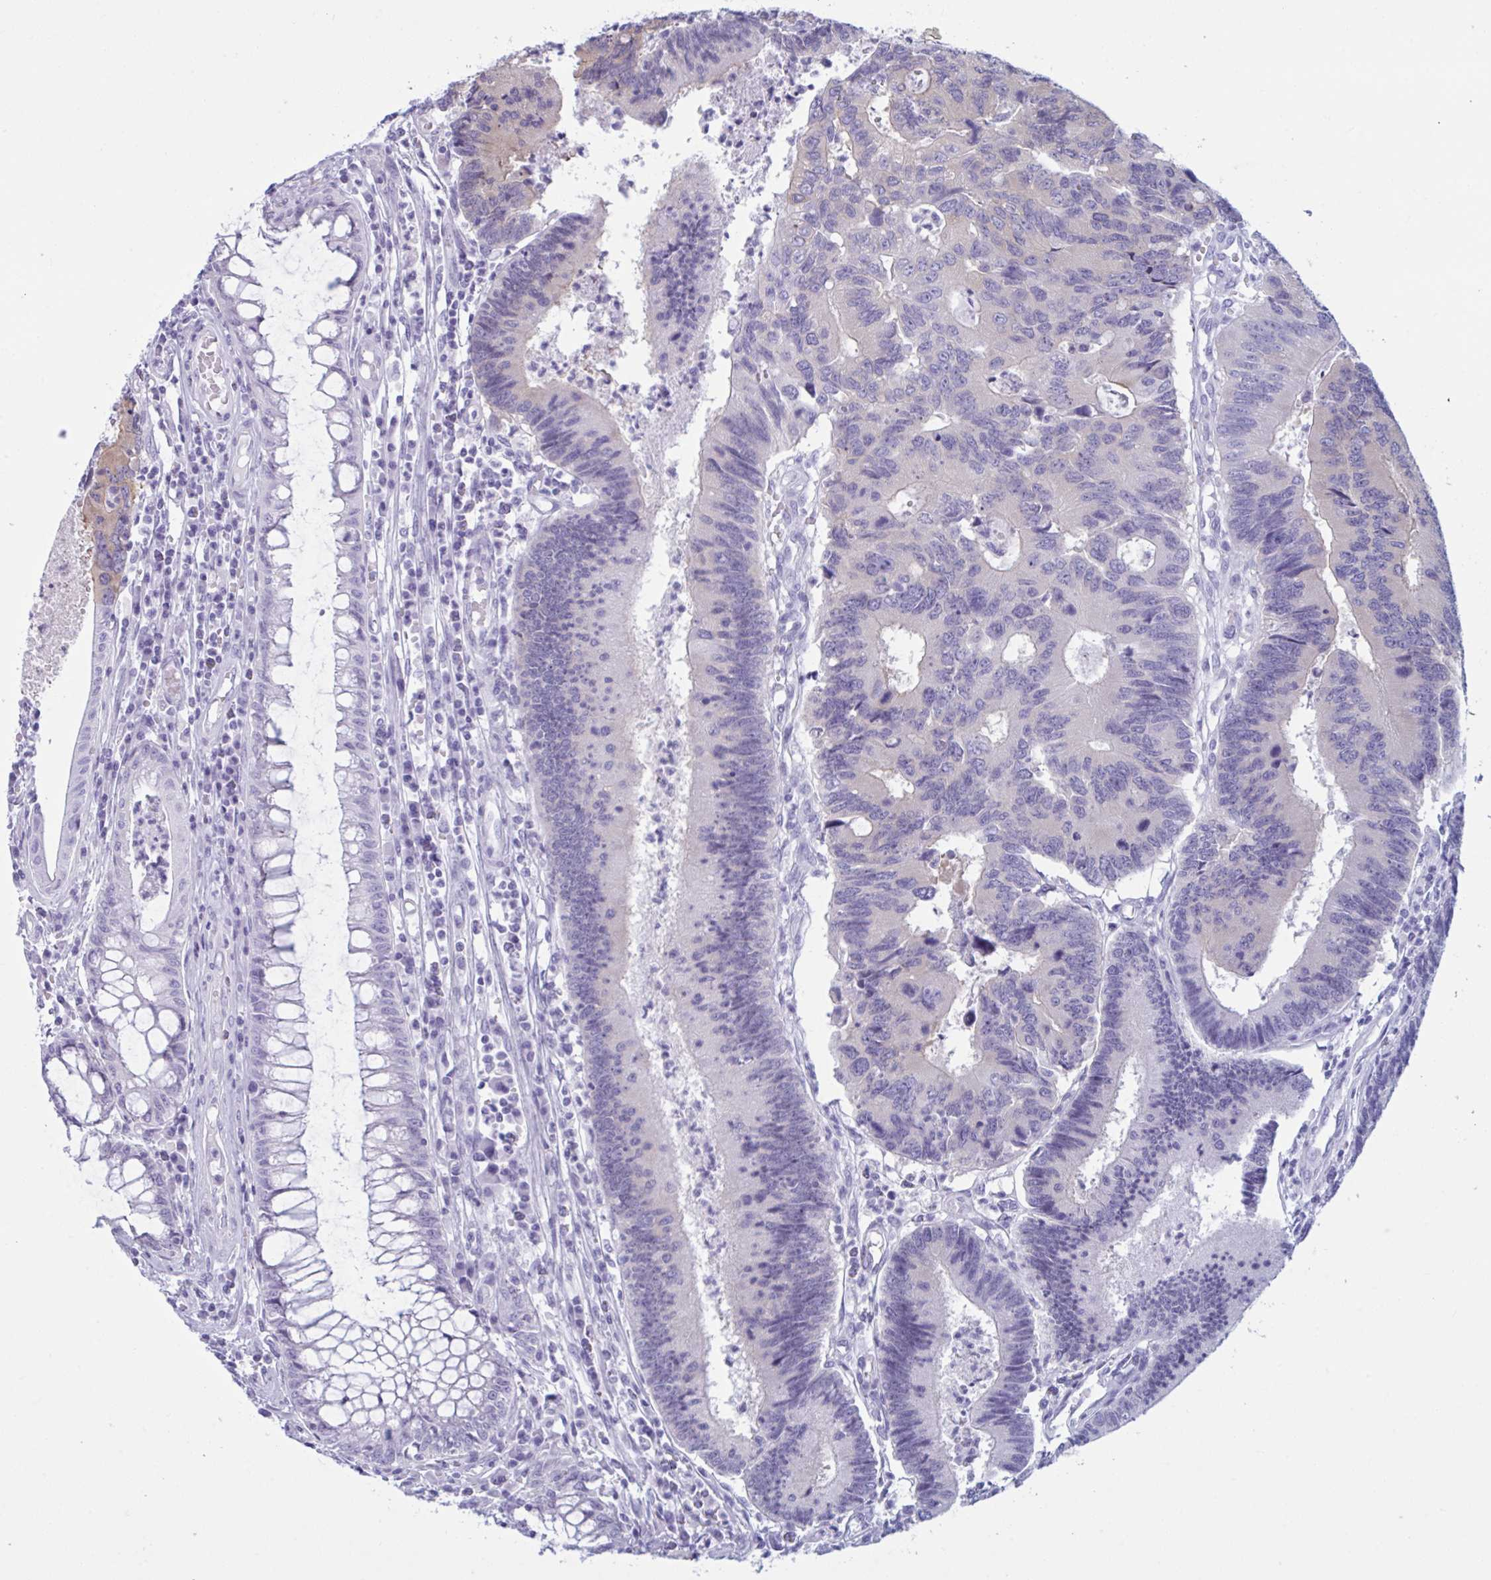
{"staining": {"intensity": "negative", "quantity": "none", "location": "none"}, "tissue": "colorectal cancer", "cell_type": "Tumor cells", "image_type": "cancer", "snomed": [{"axis": "morphology", "description": "Adenocarcinoma, NOS"}, {"axis": "topography", "description": "Colon"}], "caption": "This is an IHC photomicrograph of adenocarcinoma (colorectal). There is no staining in tumor cells.", "gene": "TBC1D4", "patient": {"sex": "female", "age": 67}}